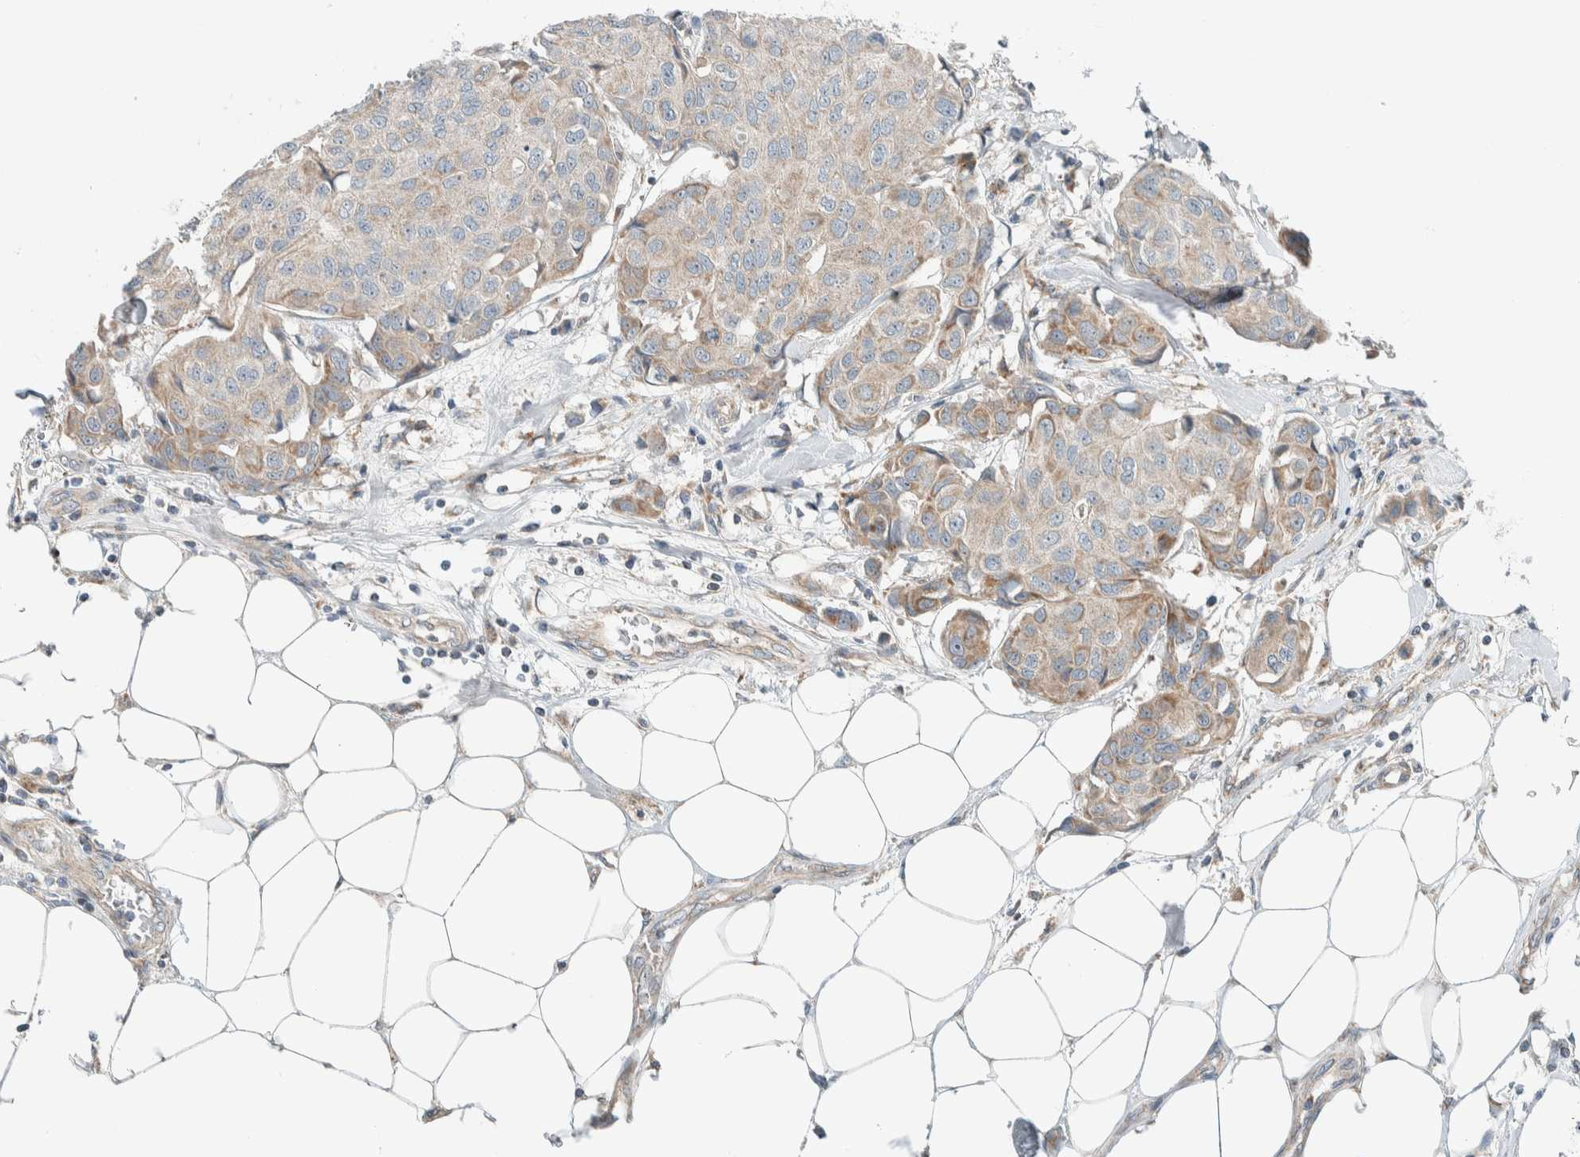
{"staining": {"intensity": "weak", "quantity": ">75%", "location": "cytoplasmic/membranous"}, "tissue": "breast cancer", "cell_type": "Tumor cells", "image_type": "cancer", "snomed": [{"axis": "morphology", "description": "Duct carcinoma"}, {"axis": "topography", "description": "Breast"}], "caption": "The image displays immunohistochemical staining of infiltrating ductal carcinoma (breast). There is weak cytoplasmic/membranous staining is appreciated in about >75% of tumor cells. The staining is performed using DAB (3,3'-diaminobenzidine) brown chromogen to label protein expression. The nuclei are counter-stained blue using hematoxylin.", "gene": "SLFN12L", "patient": {"sex": "female", "age": 80}}